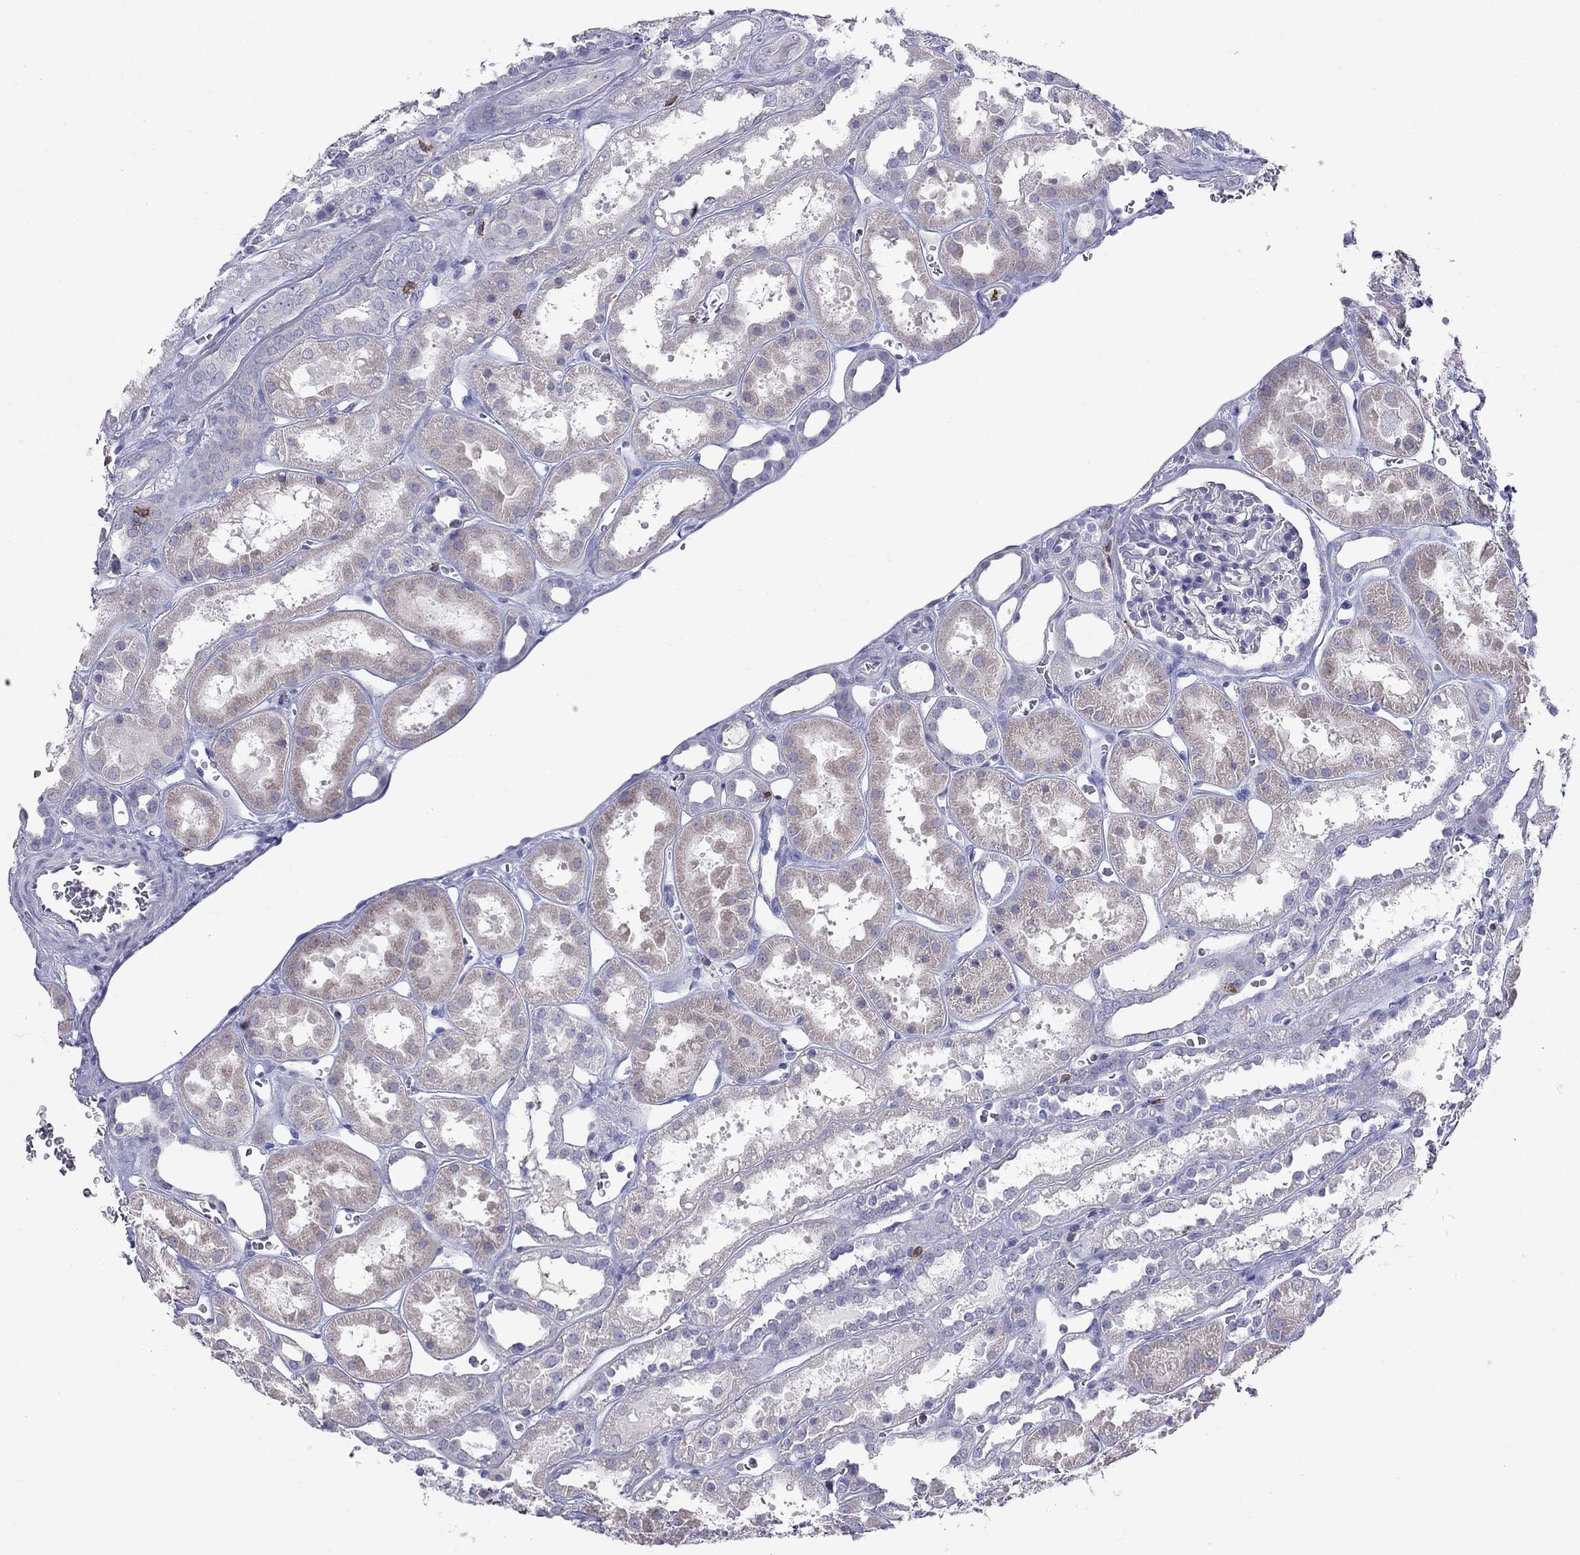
{"staining": {"intensity": "negative", "quantity": "none", "location": "none"}, "tissue": "kidney", "cell_type": "Cells in glomeruli", "image_type": "normal", "snomed": [{"axis": "morphology", "description": "Normal tissue, NOS"}, {"axis": "topography", "description": "Kidney"}], "caption": "There is no significant positivity in cells in glomeruli of kidney. (Stains: DAB (3,3'-diaminobenzidine) IHC with hematoxylin counter stain, Microscopy: brightfield microscopy at high magnification).", "gene": "ENSG00000288637", "patient": {"sex": "female", "age": 41}}